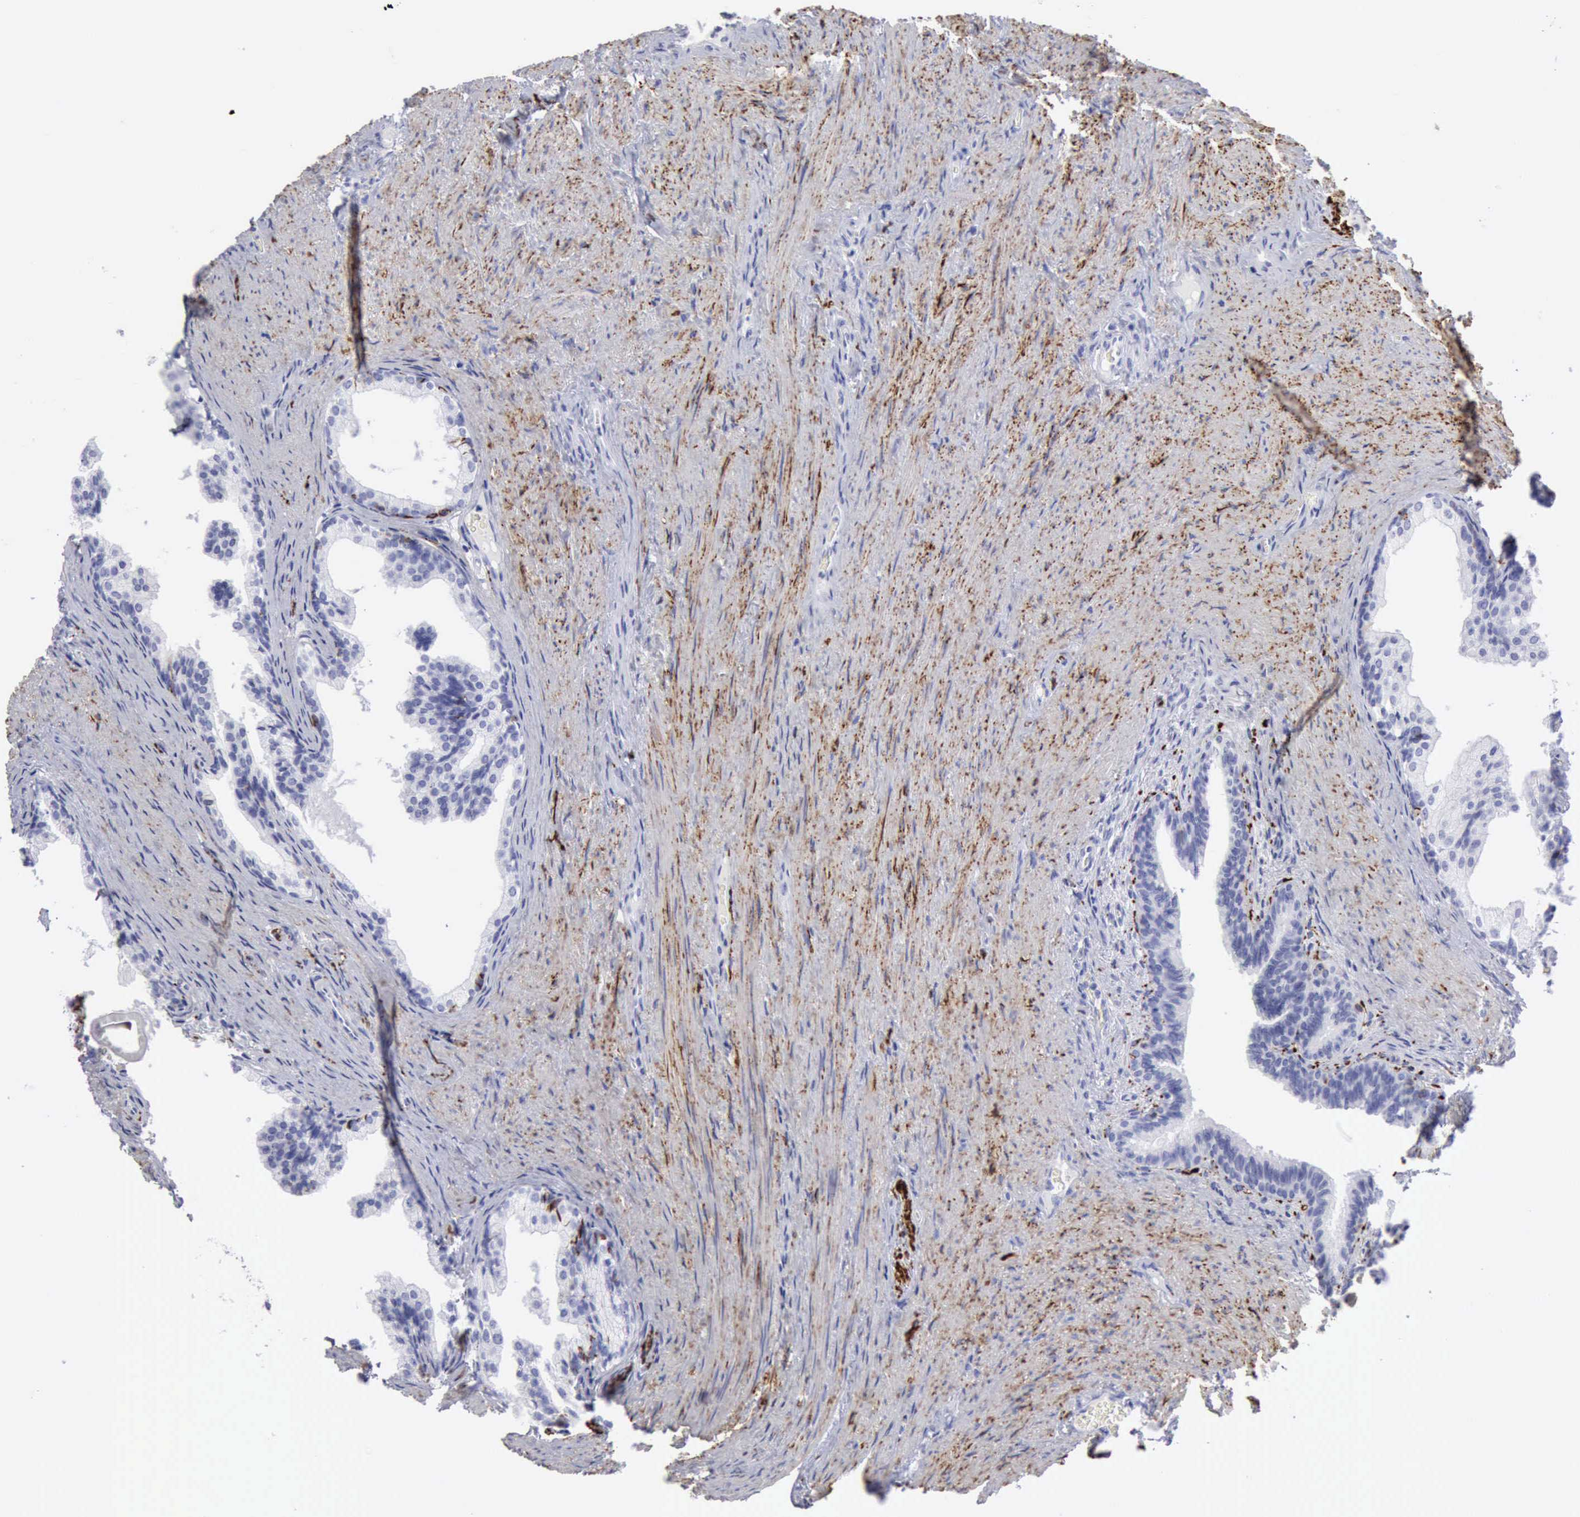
{"staining": {"intensity": "negative", "quantity": "none", "location": "none"}, "tissue": "prostate cancer", "cell_type": "Tumor cells", "image_type": "cancer", "snomed": [{"axis": "morphology", "description": "Adenocarcinoma, Medium grade"}, {"axis": "topography", "description": "Prostate"}], "caption": "Human prostate medium-grade adenocarcinoma stained for a protein using immunohistochemistry (IHC) demonstrates no positivity in tumor cells.", "gene": "NCAM1", "patient": {"sex": "male", "age": 60}}